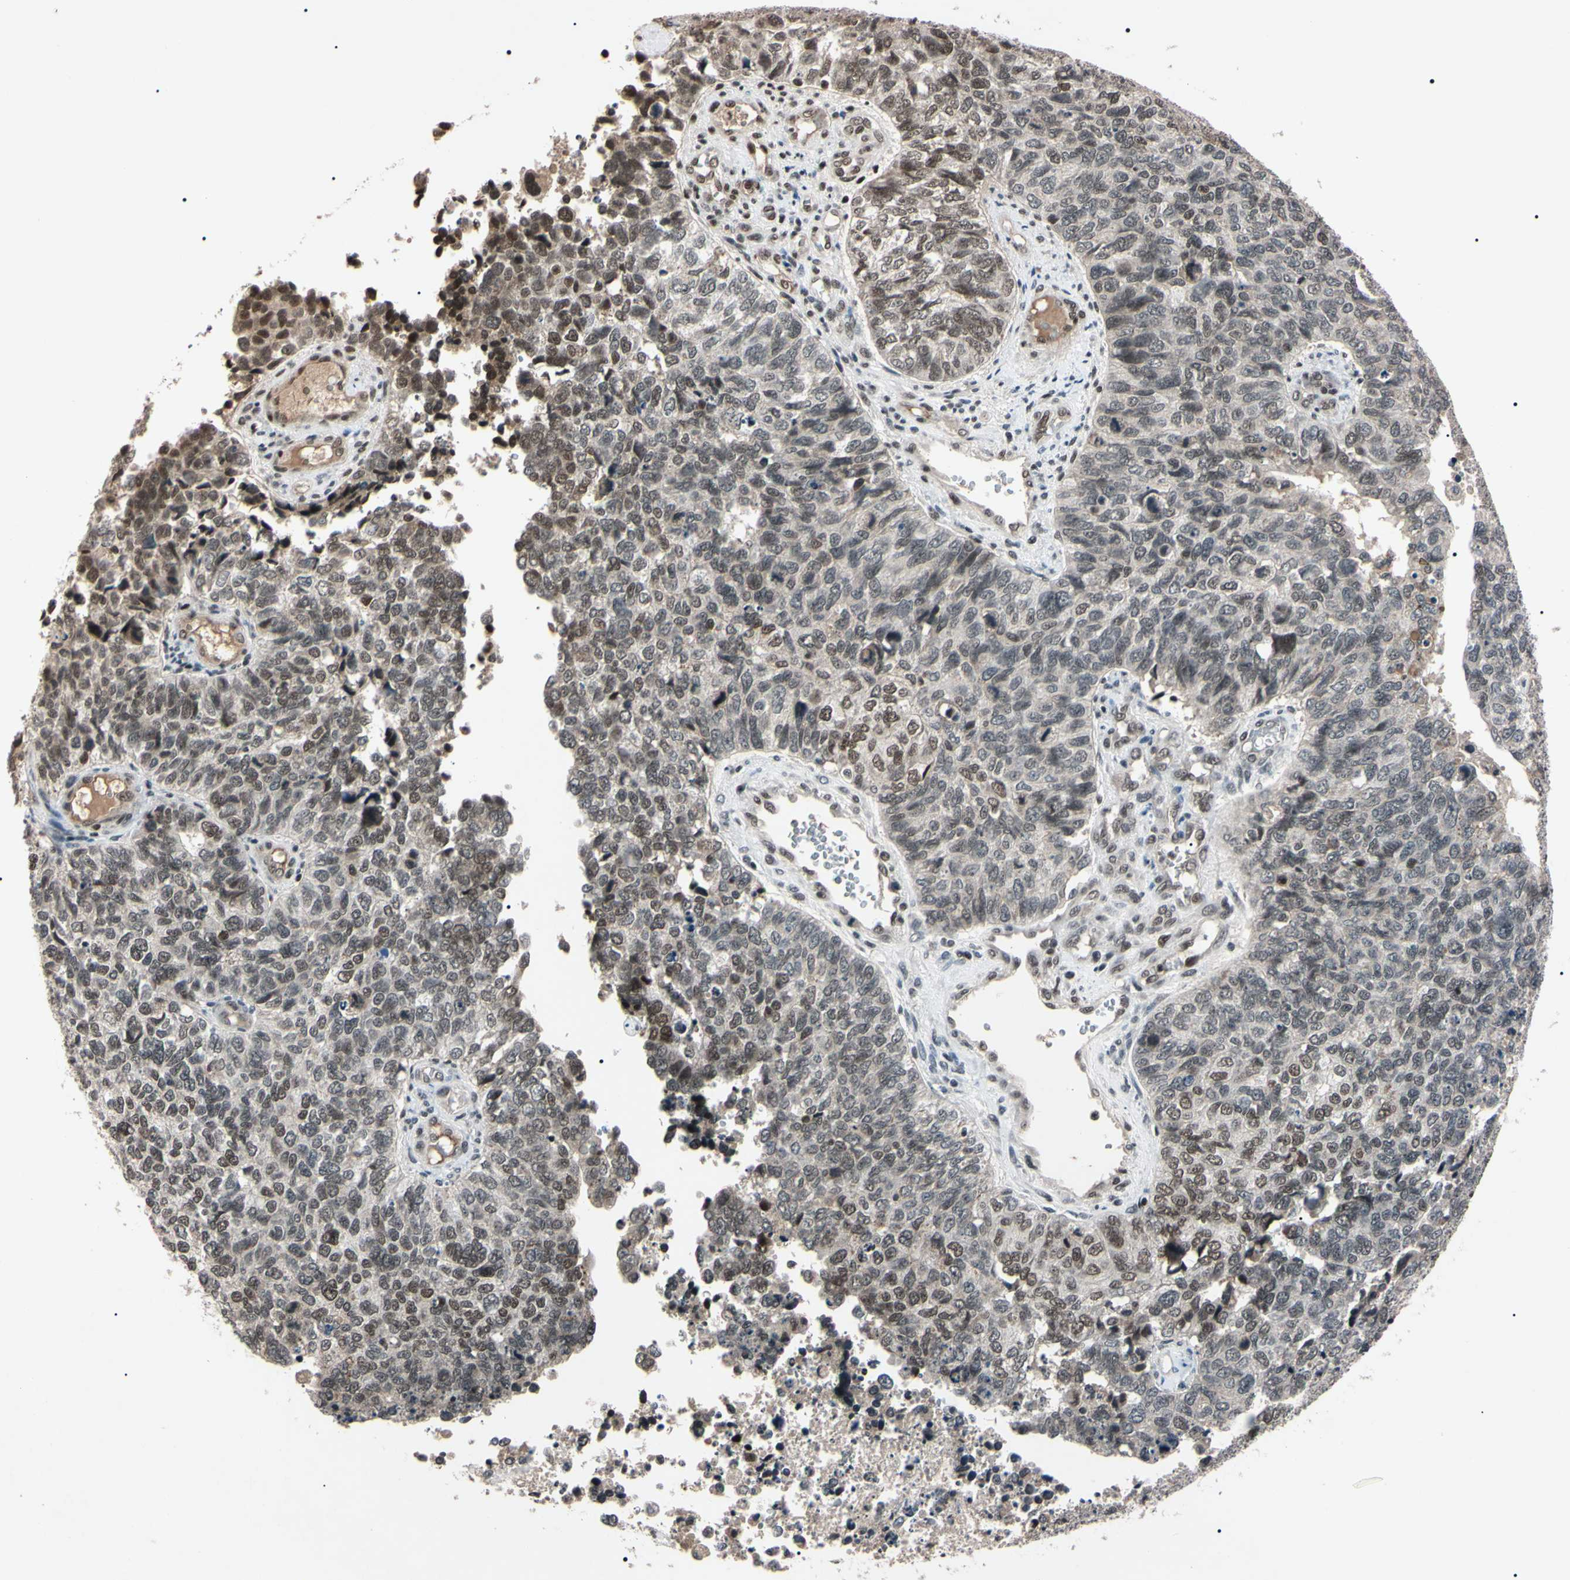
{"staining": {"intensity": "weak", "quantity": "25%-75%", "location": "nuclear"}, "tissue": "cervical cancer", "cell_type": "Tumor cells", "image_type": "cancer", "snomed": [{"axis": "morphology", "description": "Squamous cell carcinoma, NOS"}, {"axis": "topography", "description": "Cervix"}], "caption": "Tumor cells show low levels of weak nuclear staining in about 25%-75% of cells in cervical cancer (squamous cell carcinoma).", "gene": "YY1", "patient": {"sex": "female", "age": 63}}